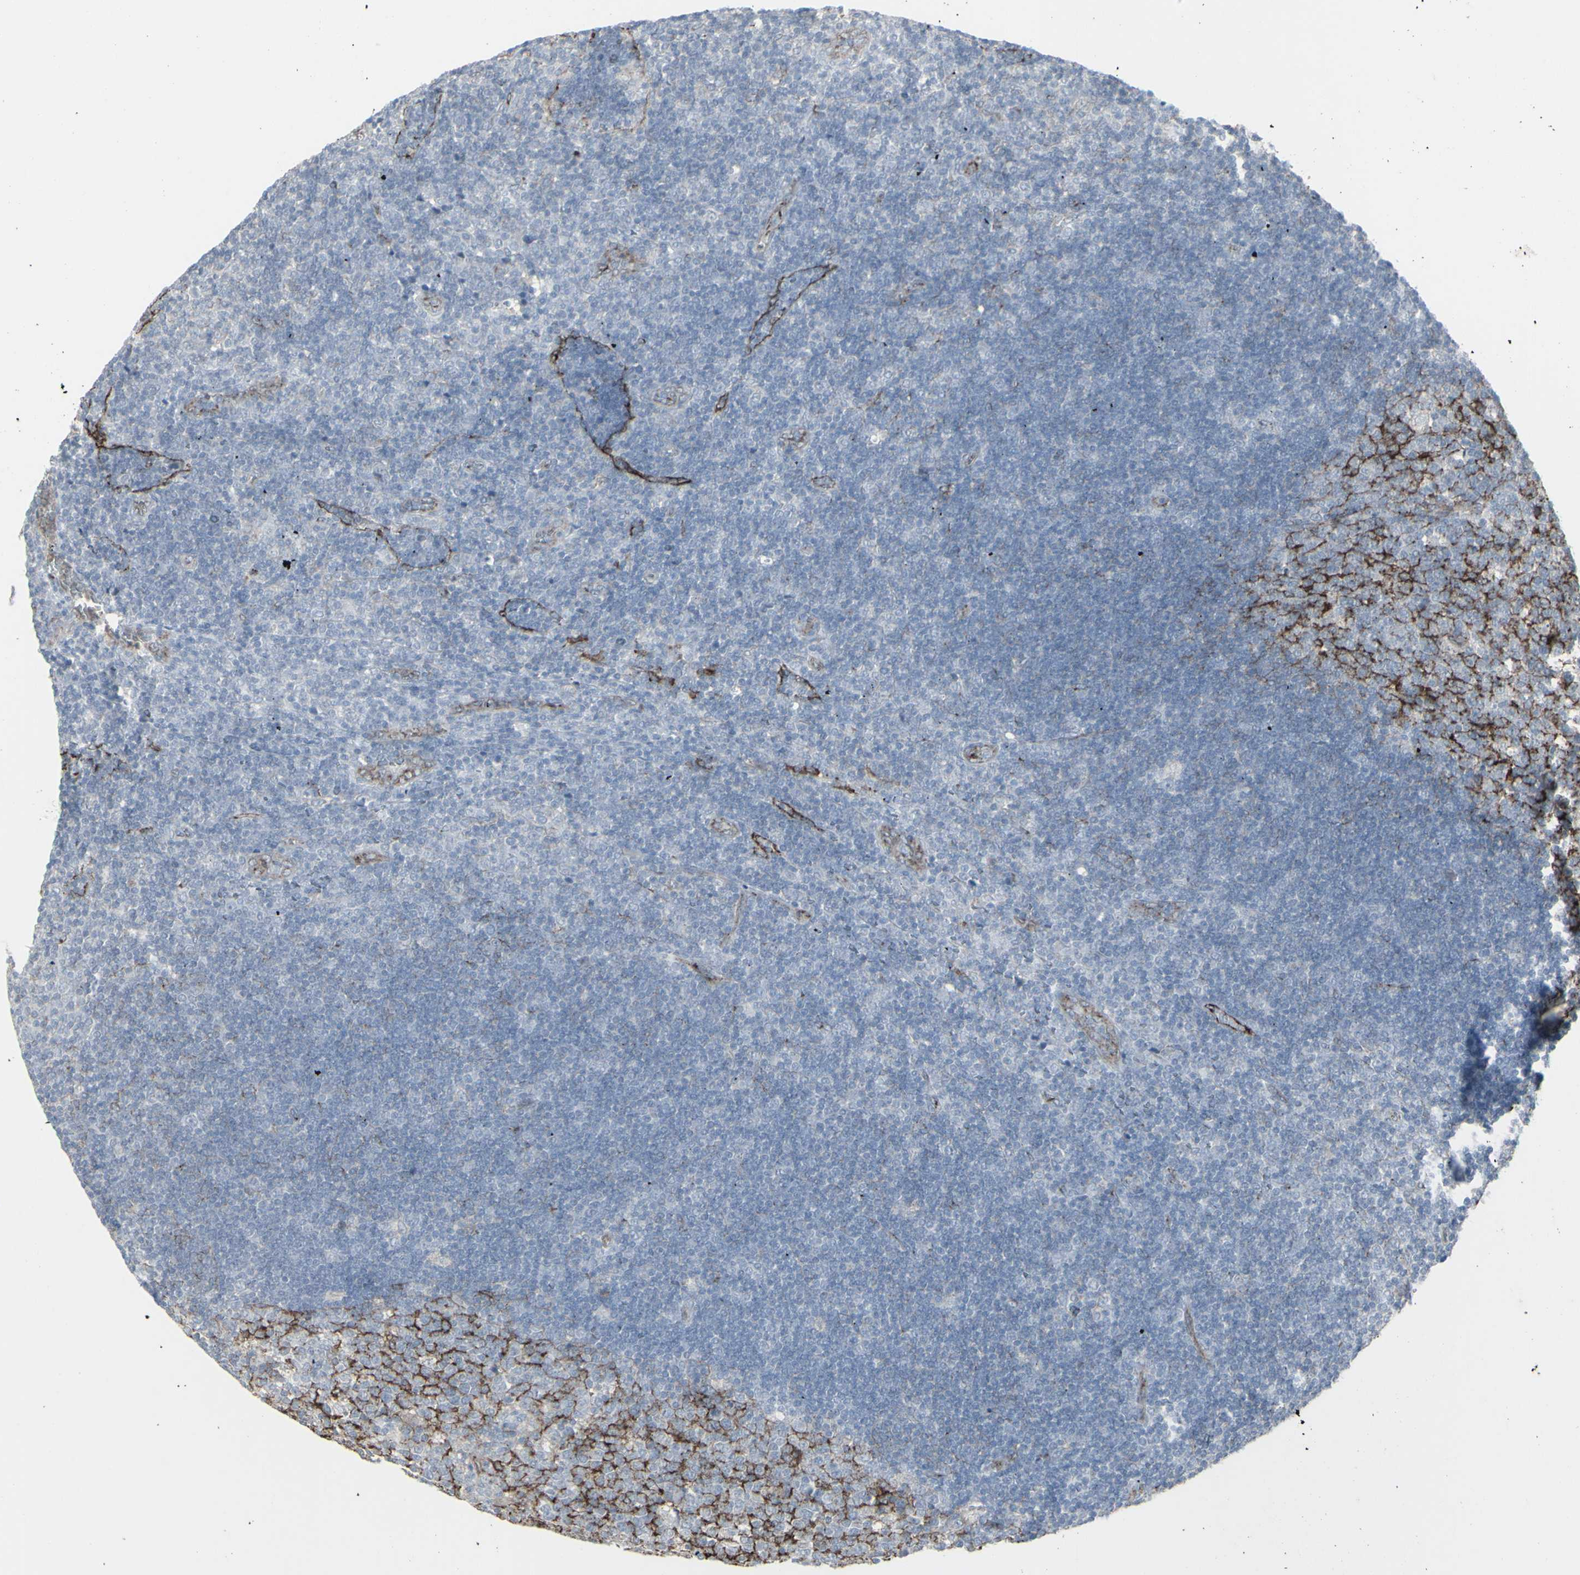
{"staining": {"intensity": "strong", "quantity": "<25%", "location": "cytoplasmic/membranous"}, "tissue": "lymph node", "cell_type": "Germinal center cells", "image_type": "normal", "snomed": [{"axis": "morphology", "description": "Normal tissue, NOS"}, {"axis": "topography", "description": "Lymph node"}, {"axis": "topography", "description": "Salivary gland"}], "caption": "About <25% of germinal center cells in benign human lymph node reveal strong cytoplasmic/membranous protein positivity as visualized by brown immunohistochemical staining.", "gene": "GJA1", "patient": {"sex": "male", "age": 8}}